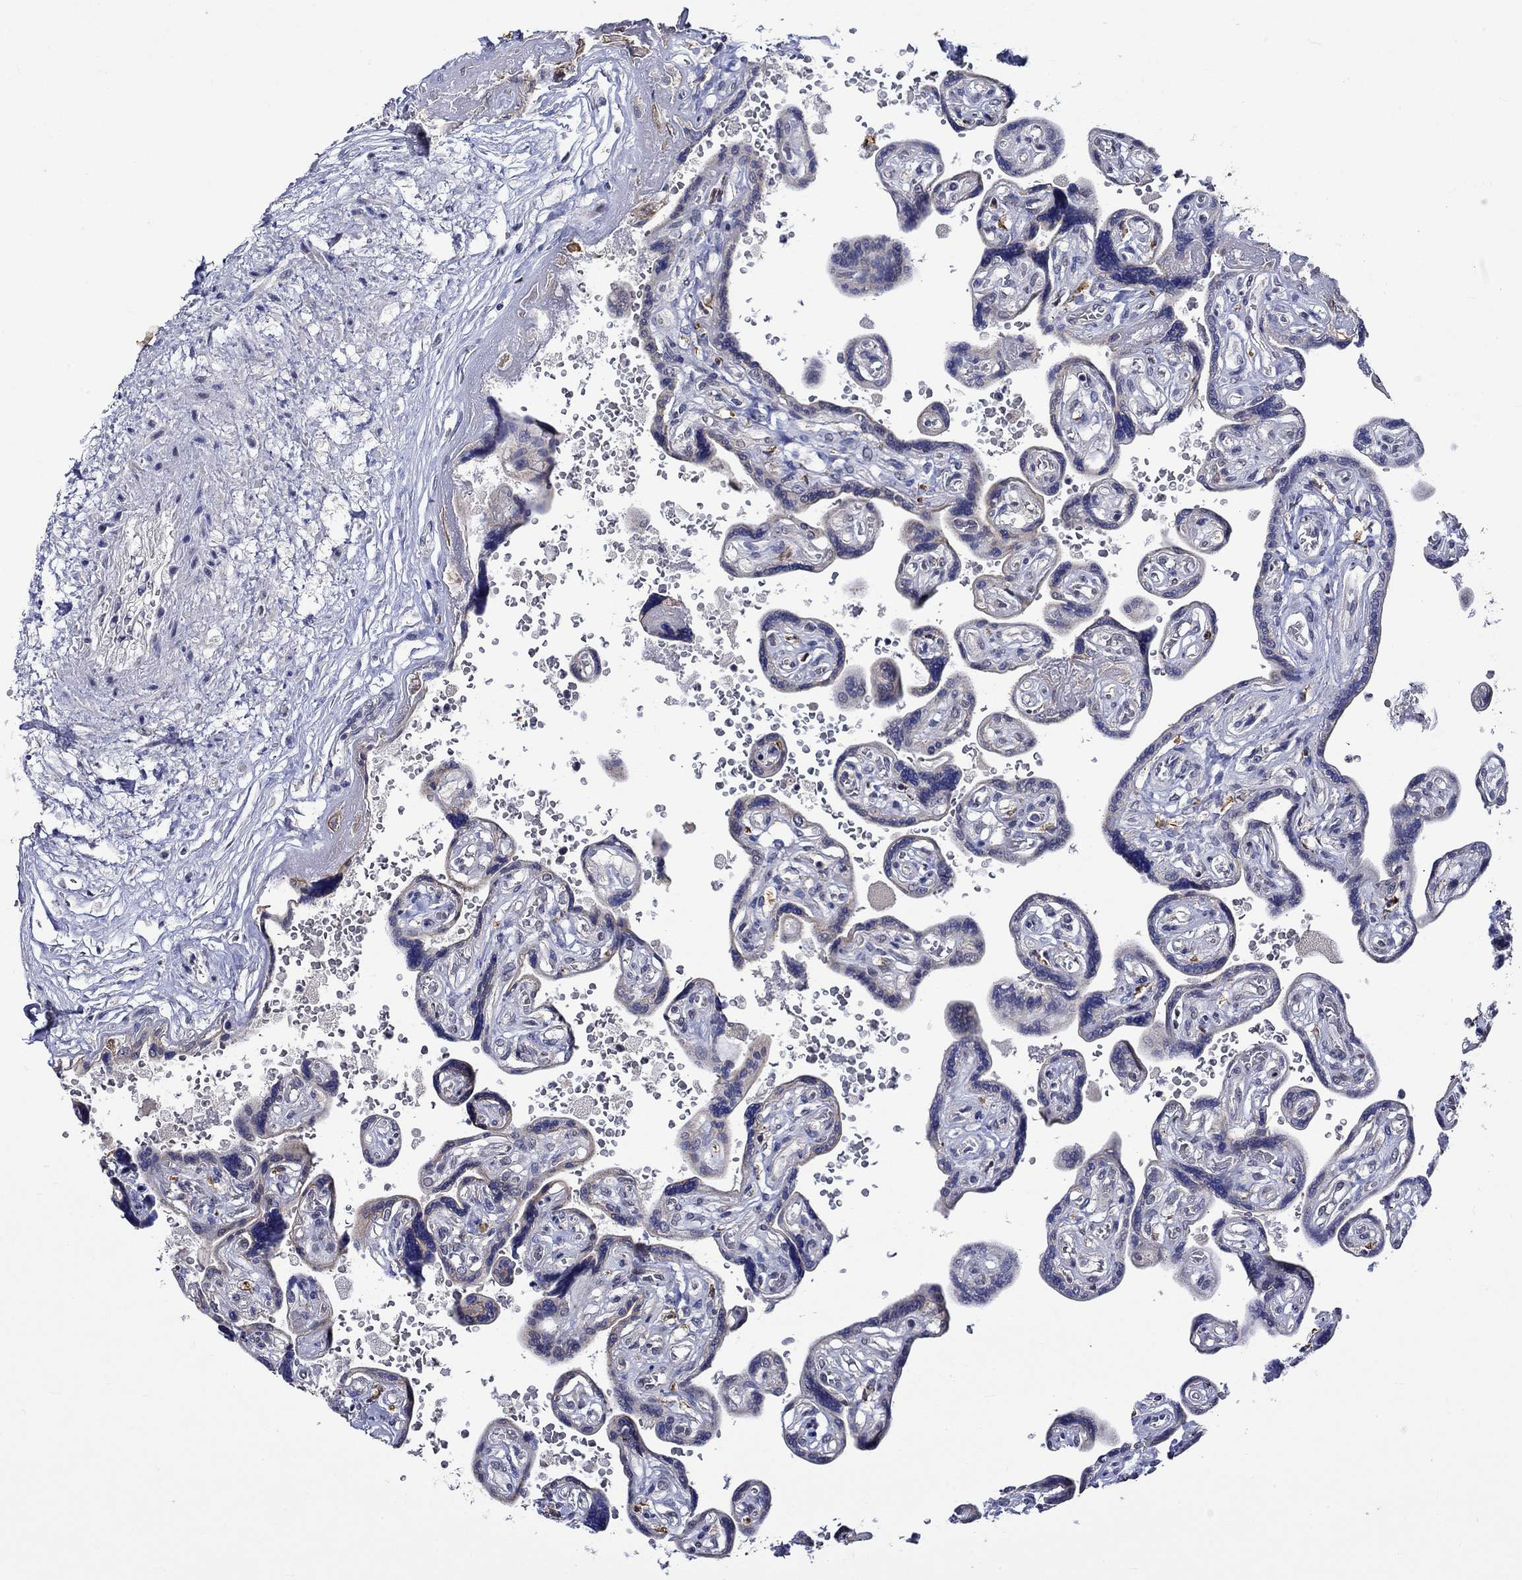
{"staining": {"intensity": "negative", "quantity": "none", "location": "none"}, "tissue": "placenta", "cell_type": "Decidual cells", "image_type": "normal", "snomed": [{"axis": "morphology", "description": "Normal tissue, NOS"}, {"axis": "topography", "description": "Placenta"}], "caption": "Decidual cells are negative for brown protein staining in benign placenta. The staining is performed using DAB (3,3'-diaminobenzidine) brown chromogen with nuclei counter-stained in using hematoxylin.", "gene": "DDX3Y", "patient": {"sex": "female", "age": 32}}